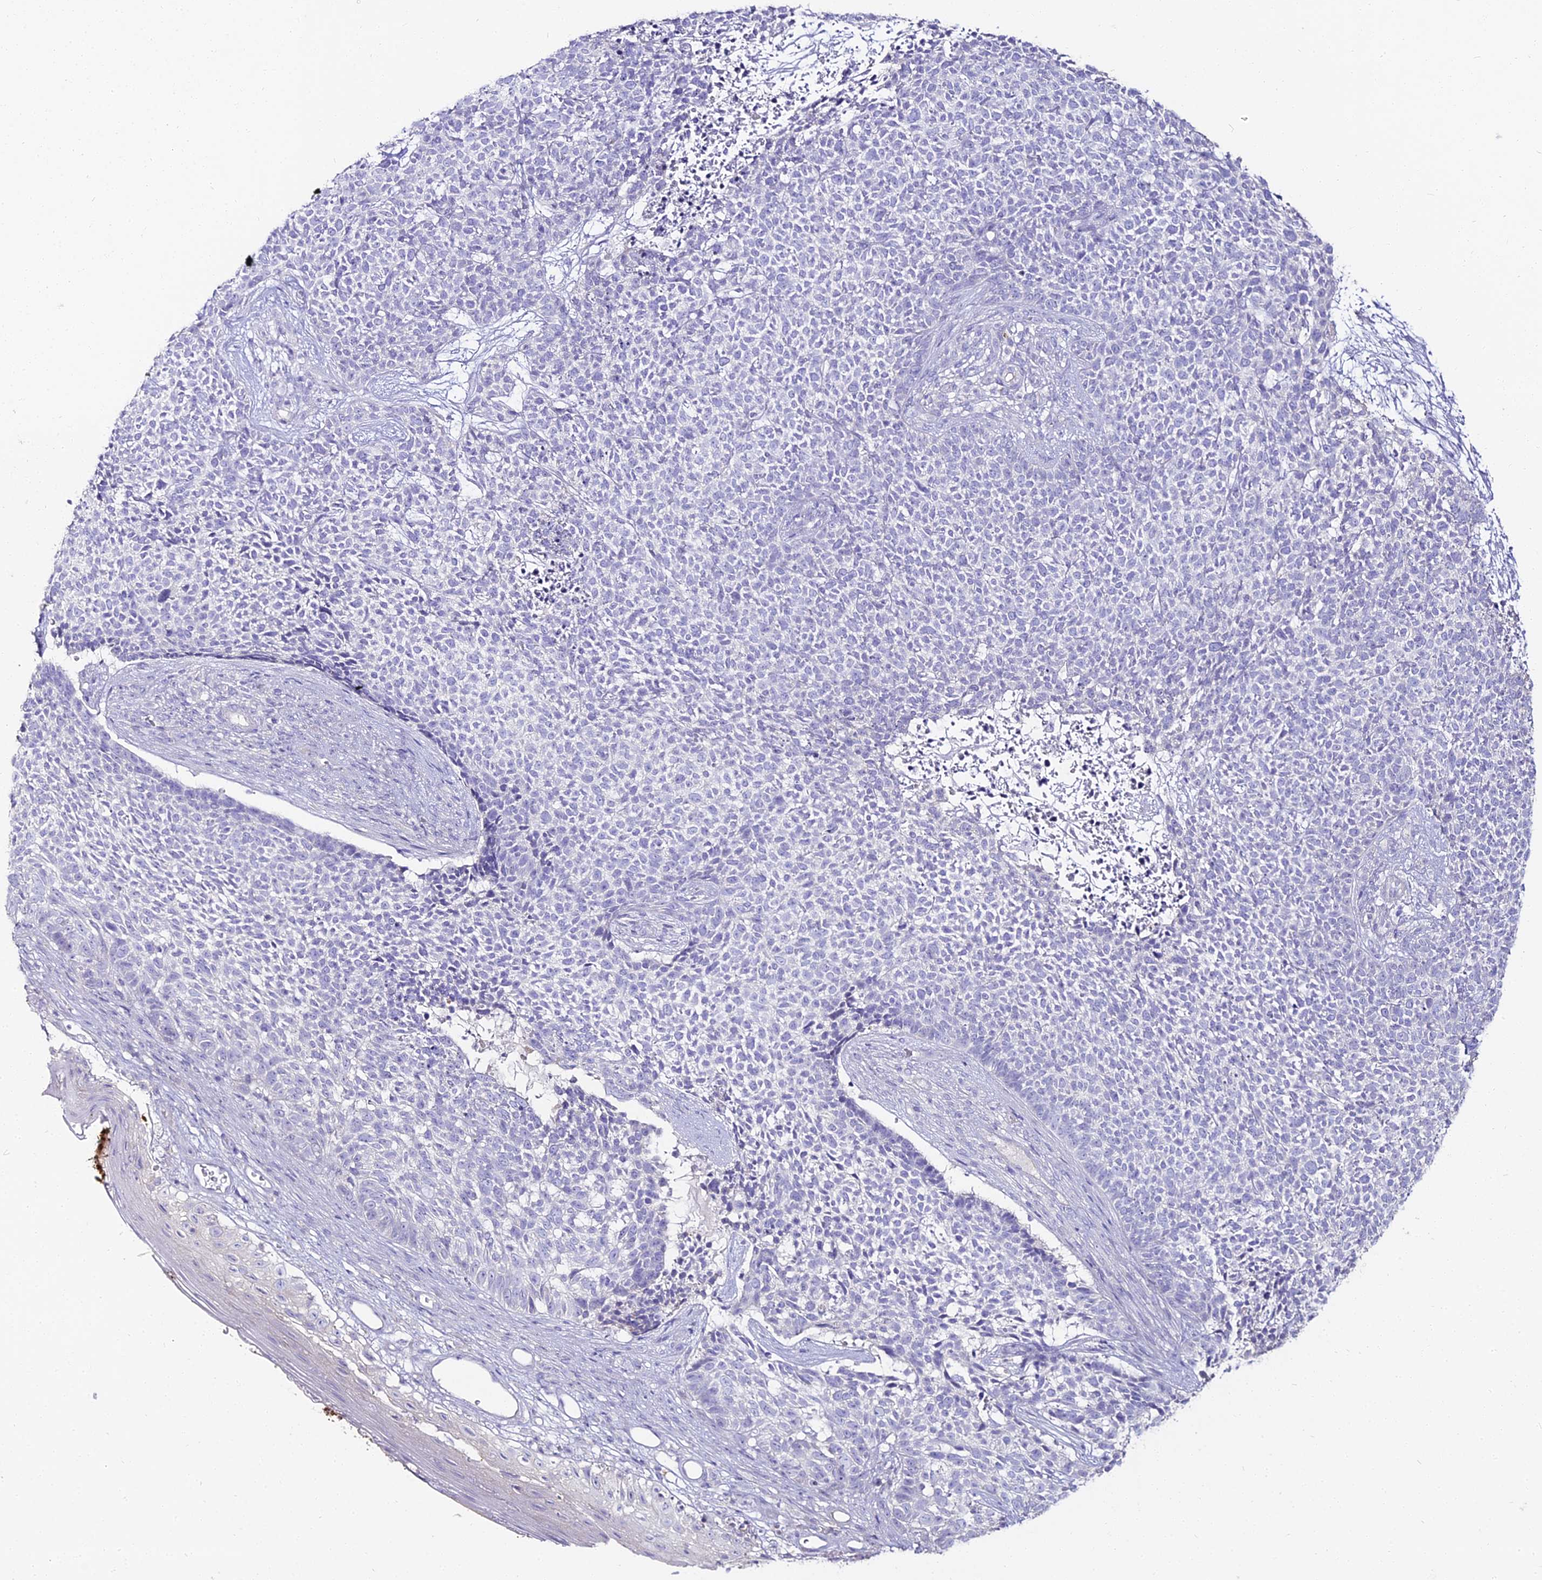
{"staining": {"intensity": "negative", "quantity": "none", "location": "none"}, "tissue": "skin cancer", "cell_type": "Tumor cells", "image_type": "cancer", "snomed": [{"axis": "morphology", "description": "Basal cell carcinoma"}, {"axis": "topography", "description": "Skin"}], "caption": "Skin cancer (basal cell carcinoma) was stained to show a protein in brown. There is no significant staining in tumor cells. (Brightfield microscopy of DAB (3,3'-diaminobenzidine) immunohistochemistry at high magnification).", "gene": "ALPG", "patient": {"sex": "female", "age": 84}}